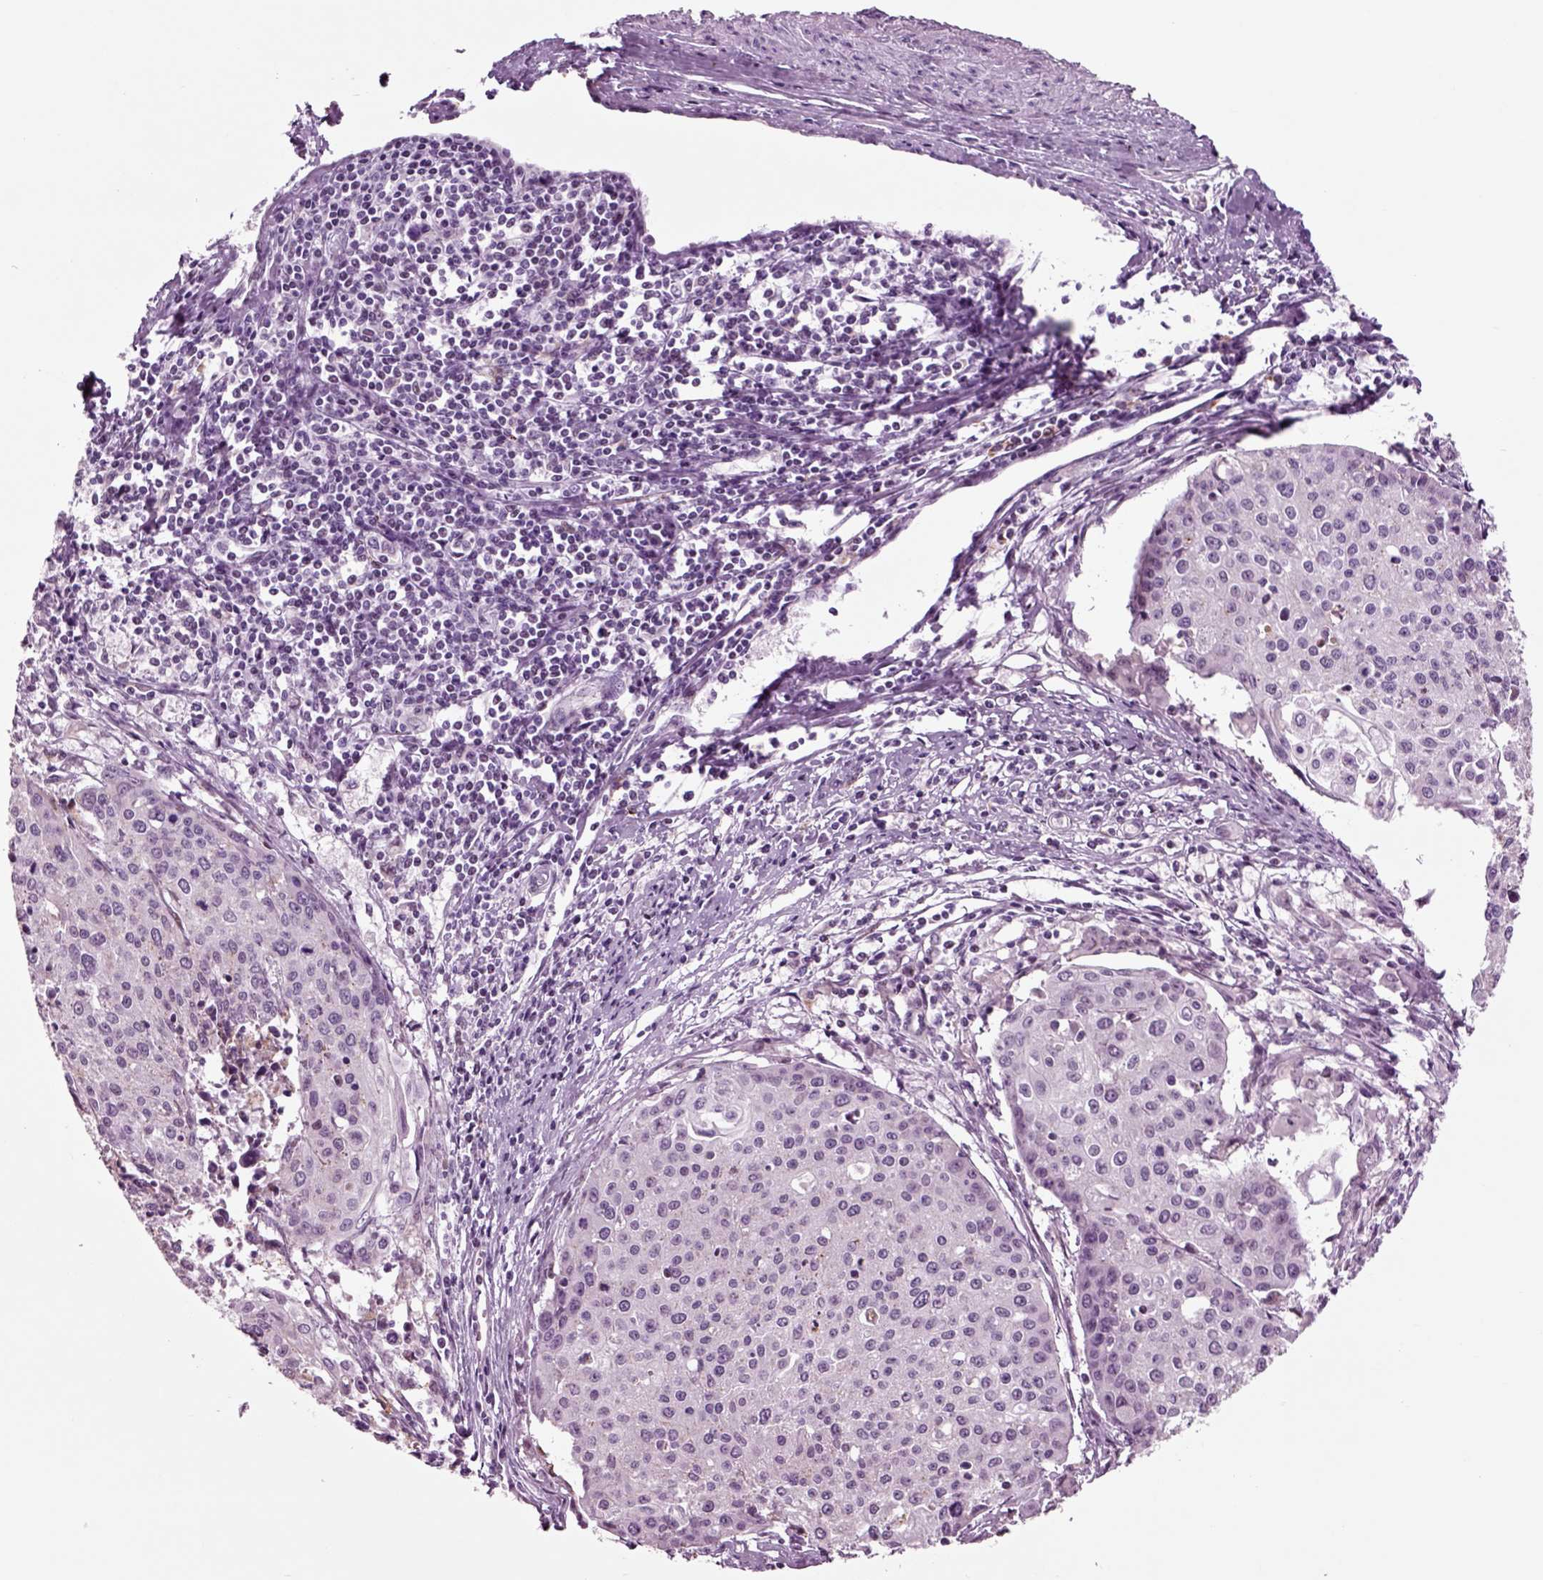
{"staining": {"intensity": "negative", "quantity": "none", "location": "none"}, "tissue": "cervical cancer", "cell_type": "Tumor cells", "image_type": "cancer", "snomed": [{"axis": "morphology", "description": "Squamous cell carcinoma, NOS"}, {"axis": "topography", "description": "Cervix"}], "caption": "Immunohistochemical staining of human squamous cell carcinoma (cervical) demonstrates no significant staining in tumor cells.", "gene": "CHGB", "patient": {"sex": "female", "age": 38}}